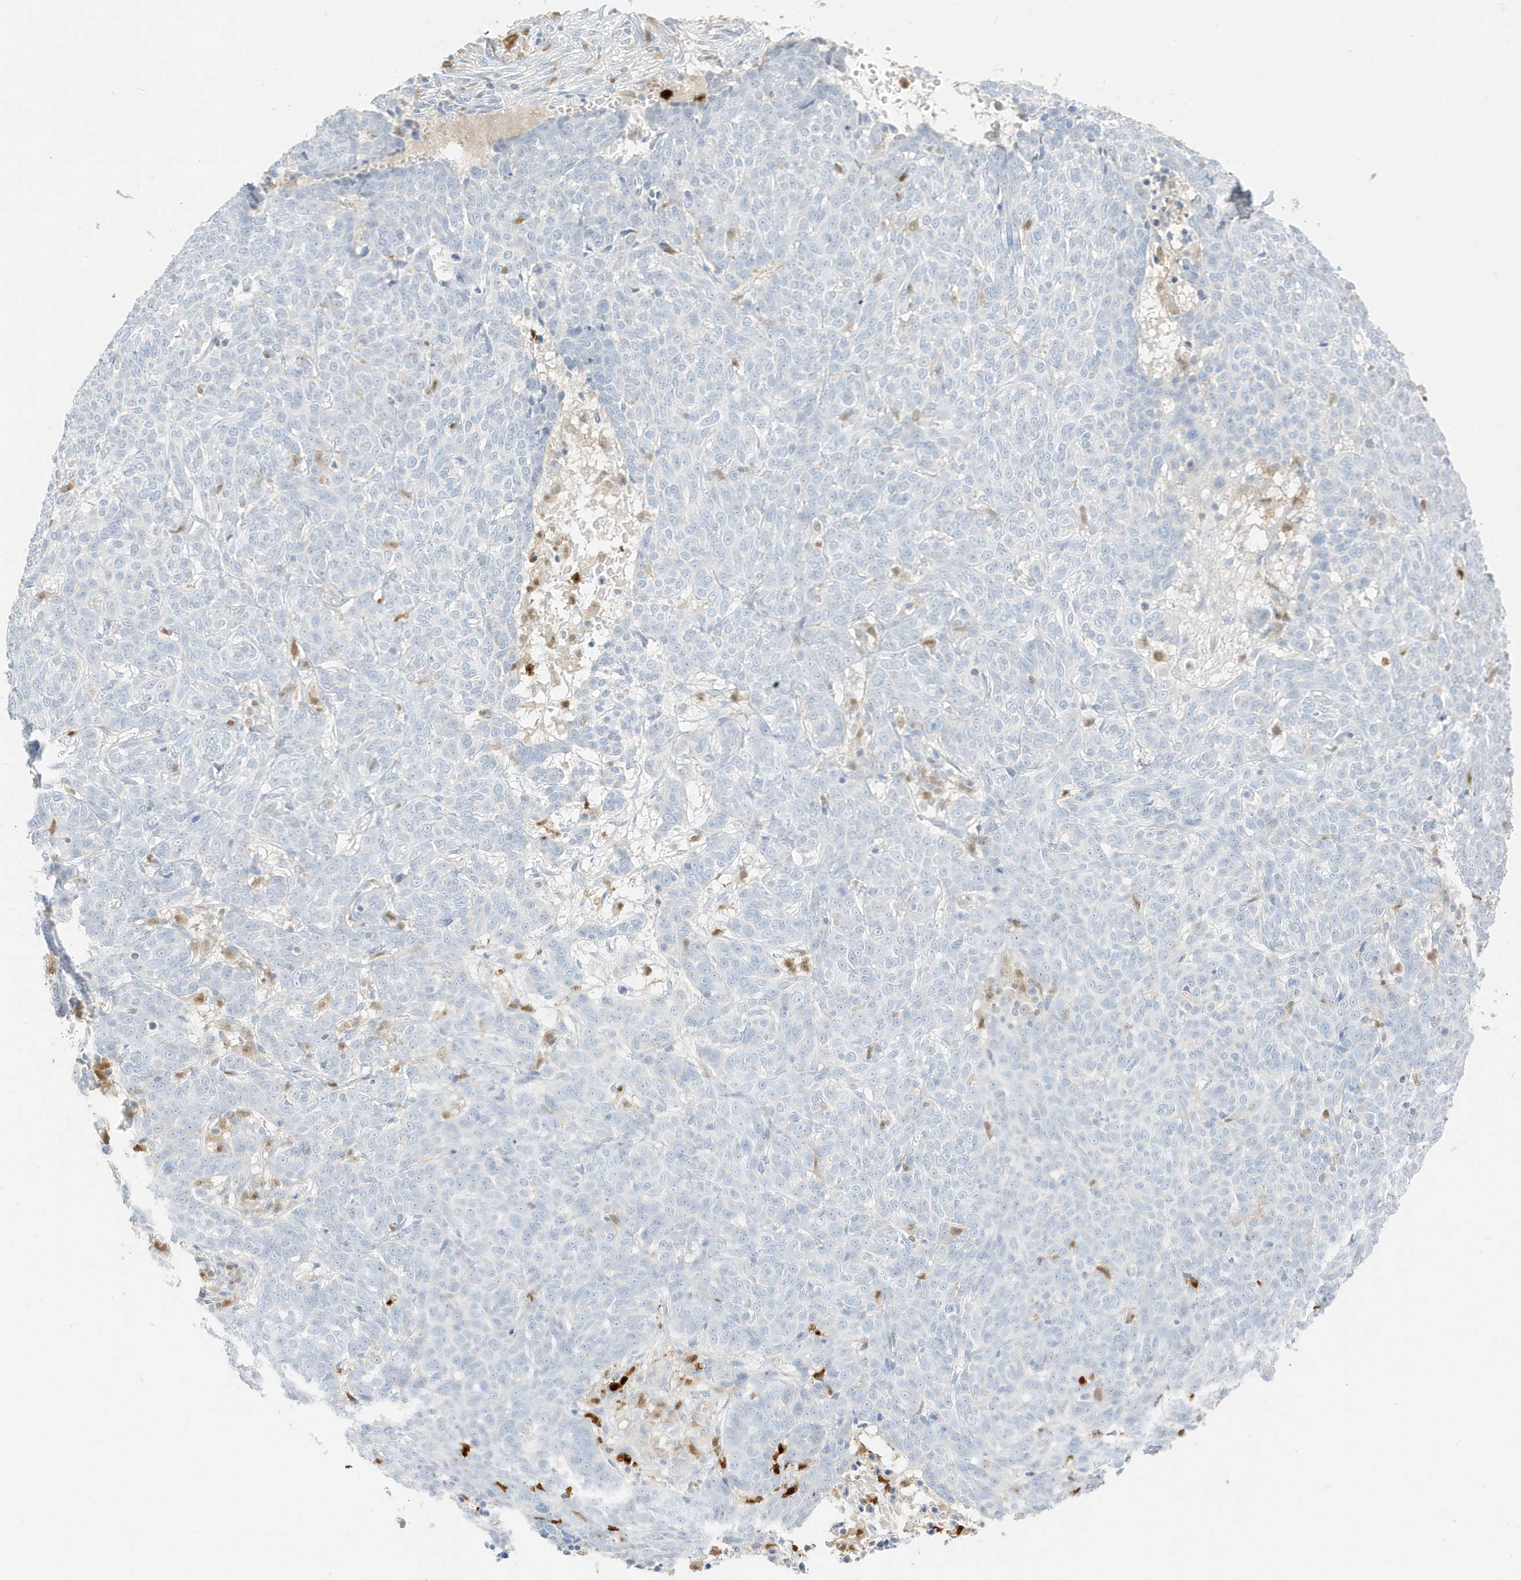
{"staining": {"intensity": "negative", "quantity": "none", "location": "none"}, "tissue": "skin cancer", "cell_type": "Tumor cells", "image_type": "cancer", "snomed": [{"axis": "morphology", "description": "Basal cell carcinoma"}, {"axis": "topography", "description": "Skin"}], "caption": "Tumor cells show no significant protein expression in basal cell carcinoma (skin).", "gene": "GCA", "patient": {"sex": "male", "age": 85}}